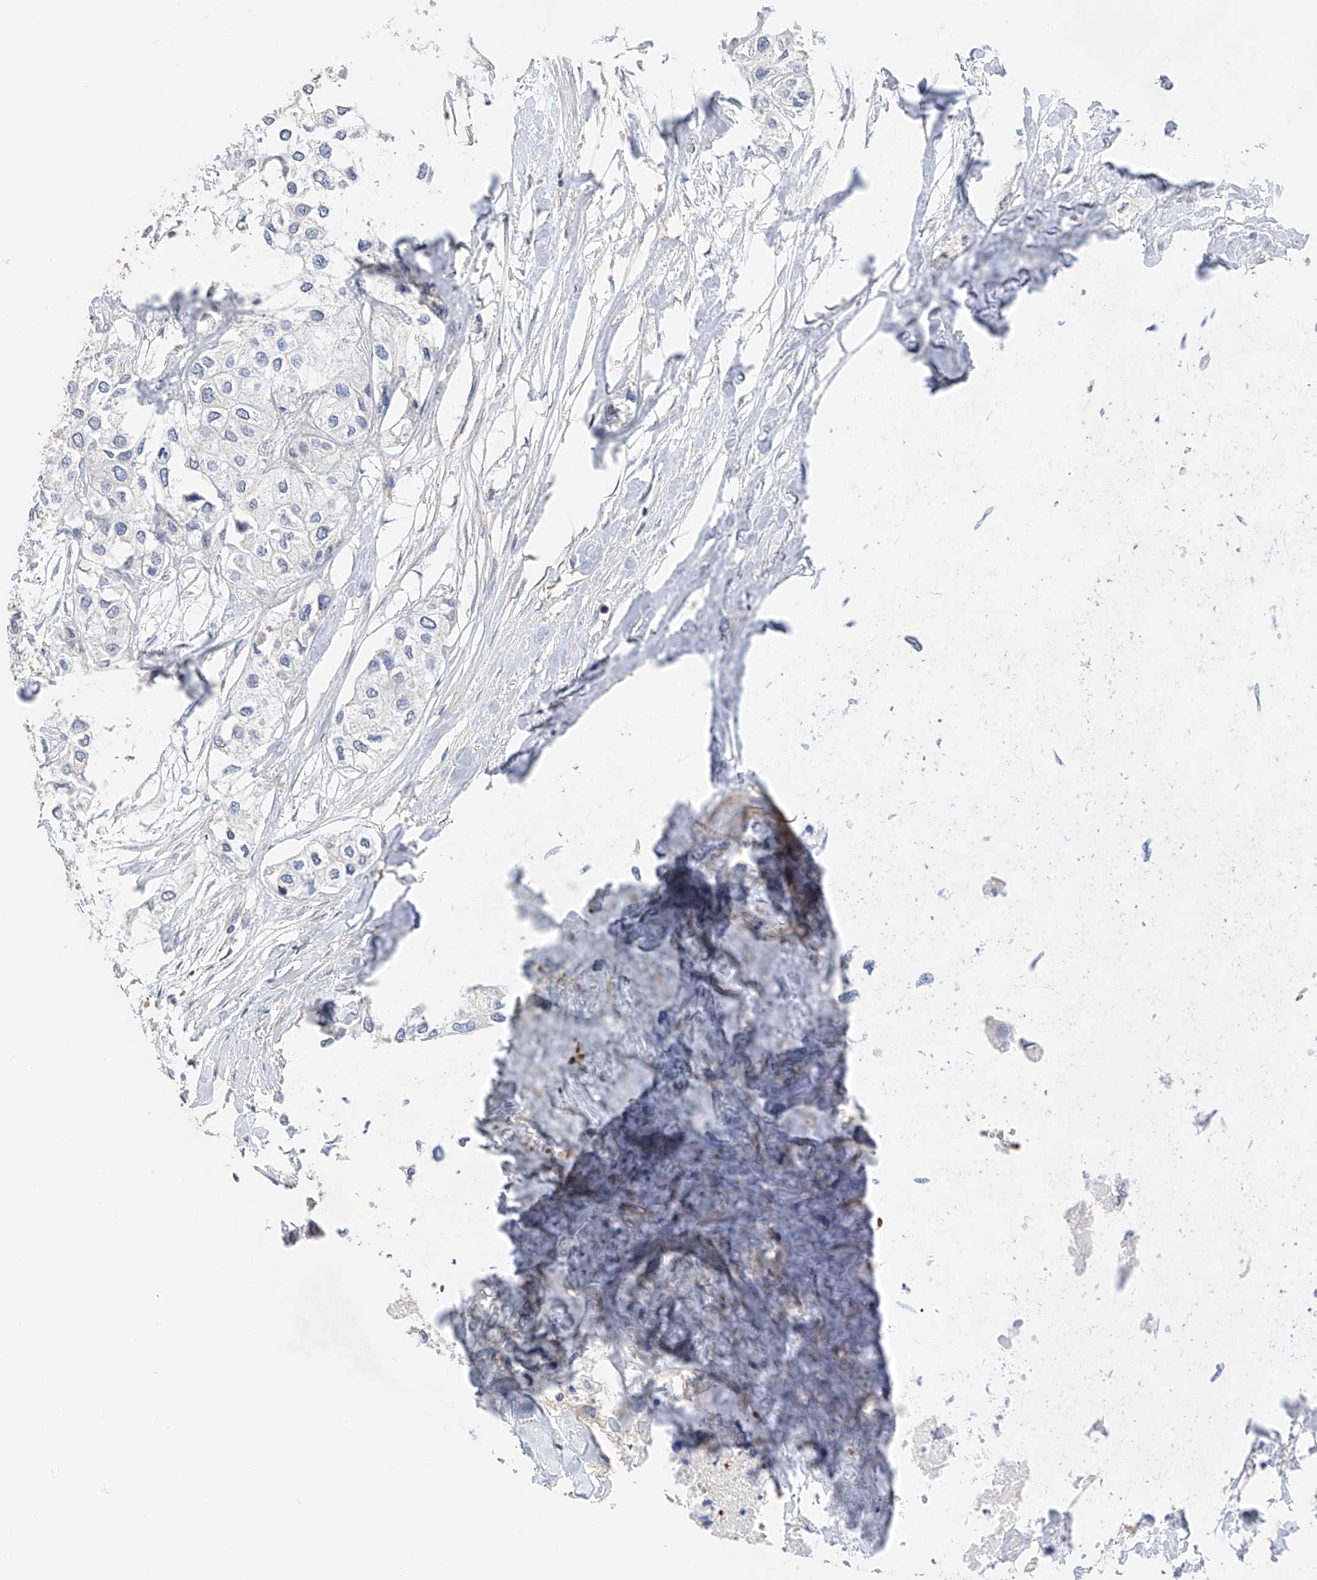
{"staining": {"intensity": "negative", "quantity": "none", "location": "none"}, "tissue": "urothelial cancer", "cell_type": "Tumor cells", "image_type": "cancer", "snomed": [{"axis": "morphology", "description": "Urothelial carcinoma, High grade"}, {"axis": "topography", "description": "Urinary bladder"}], "caption": "This micrograph is of urothelial cancer stained with immunohistochemistry (IHC) to label a protein in brown with the nuclei are counter-stained blue. There is no staining in tumor cells.", "gene": "NFATC4", "patient": {"sex": "male", "age": 64}}